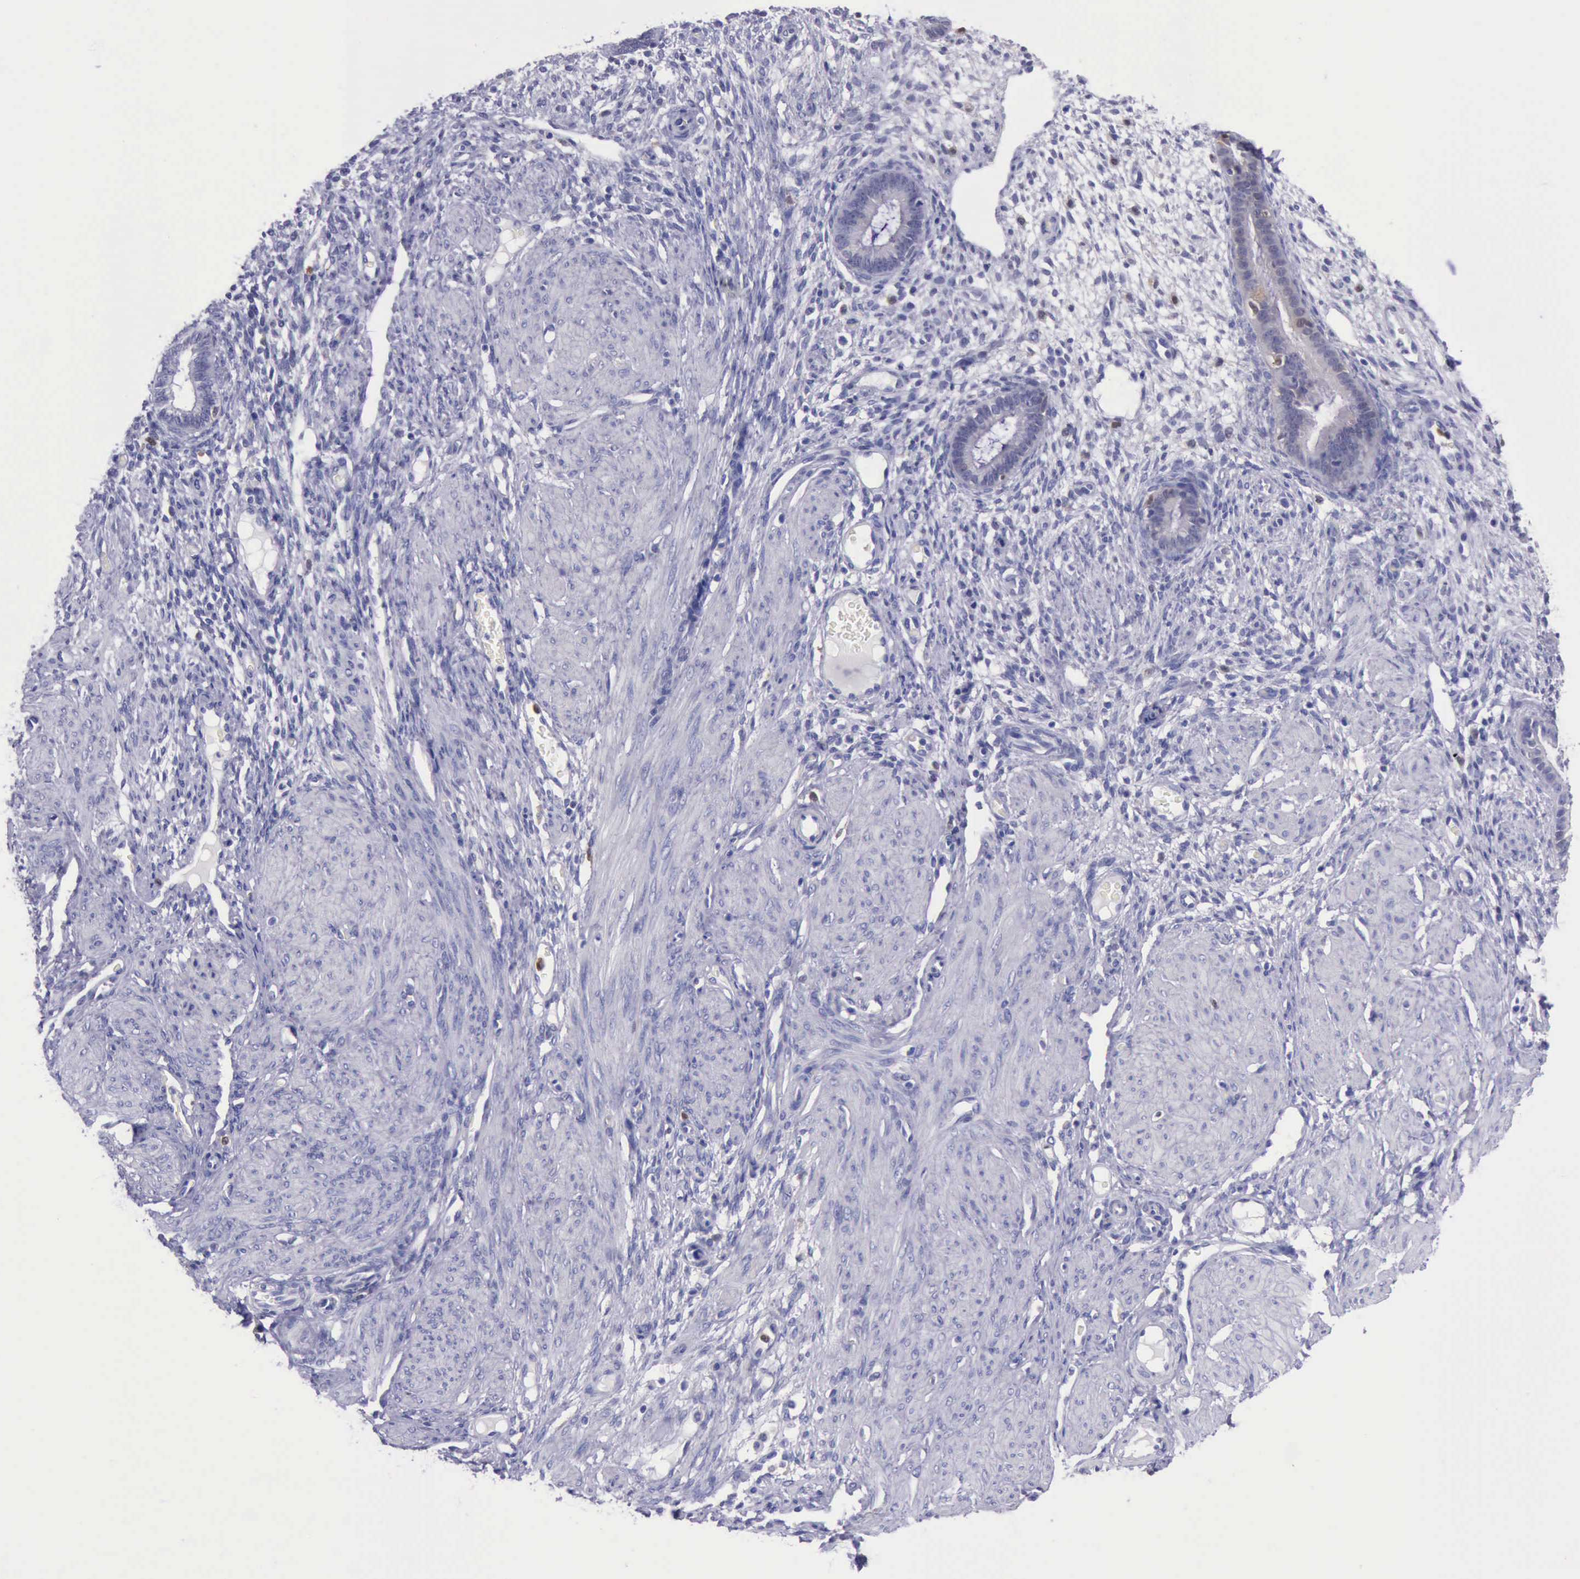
{"staining": {"intensity": "weak", "quantity": "<25%", "location": "cytoplasmic/membranous,nuclear"}, "tissue": "endometrium", "cell_type": "Cells in endometrial stroma", "image_type": "normal", "snomed": [{"axis": "morphology", "description": "Normal tissue, NOS"}, {"axis": "topography", "description": "Endometrium"}], "caption": "IHC of benign human endometrium reveals no positivity in cells in endometrial stroma.", "gene": "TYMP", "patient": {"sex": "female", "age": 72}}